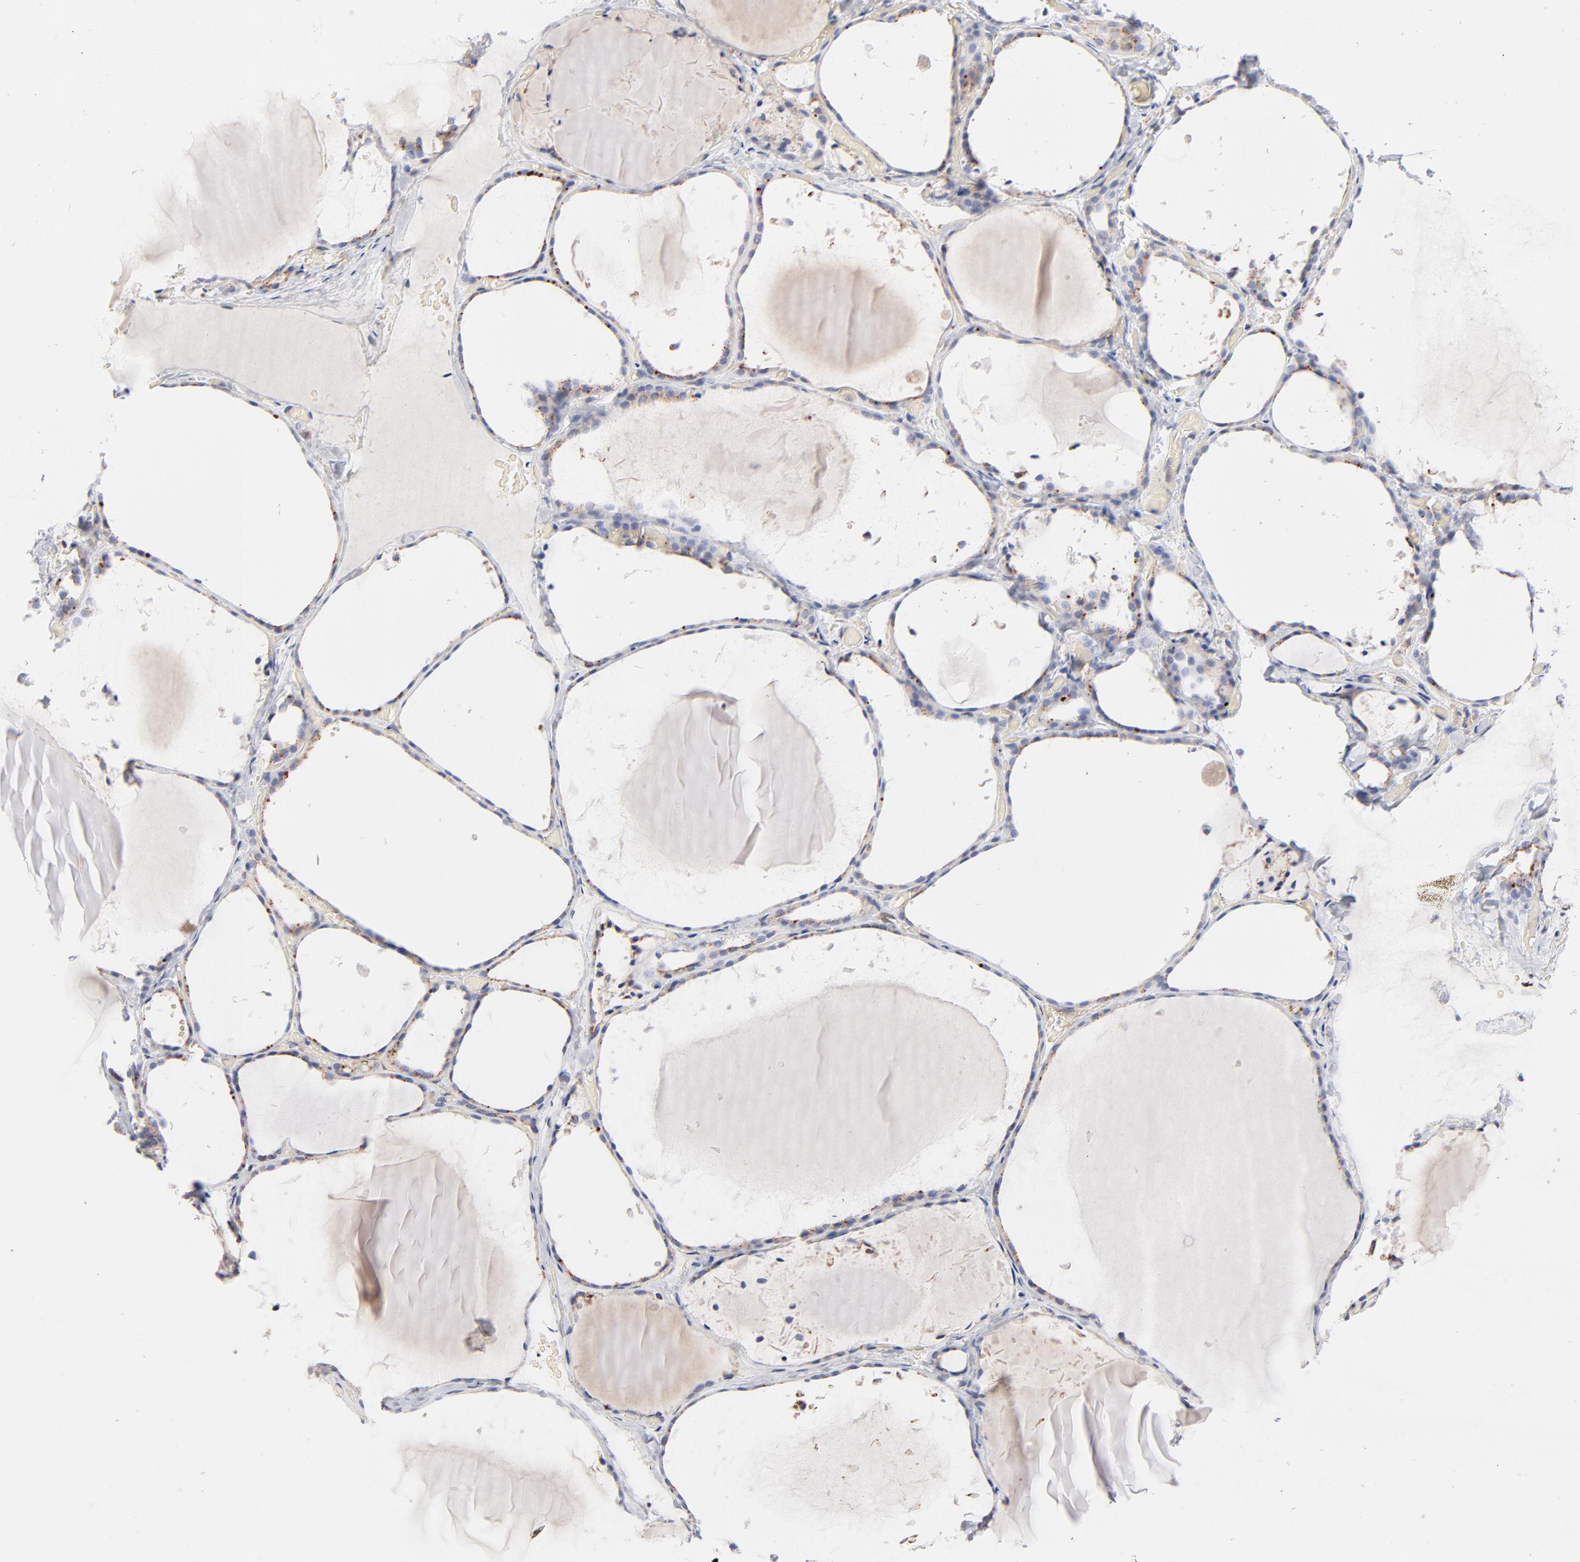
{"staining": {"intensity": "weak", "quantity": "25%-75%", "location": "cytoplasmic/membranous"}, "tissue": "thyroid gland", "cell_type": "Glandular cells", "image_type": "normal", "snomed": [{"axis": "morphology", "description": "Normal tissue, NOS"}, {"axis": "topography", "description": "Thyroid gland"}], "caption": "High-power microscopy captured an immunohistochemistry image of benign thyroid gland, revealing weak cytoplasmic/membranous expression in approximately 25%-75% of glandular cells. Nuclei are stained in blue.", "gene": "ARRB1", "patient": {"sex": "female", "age": 22}}